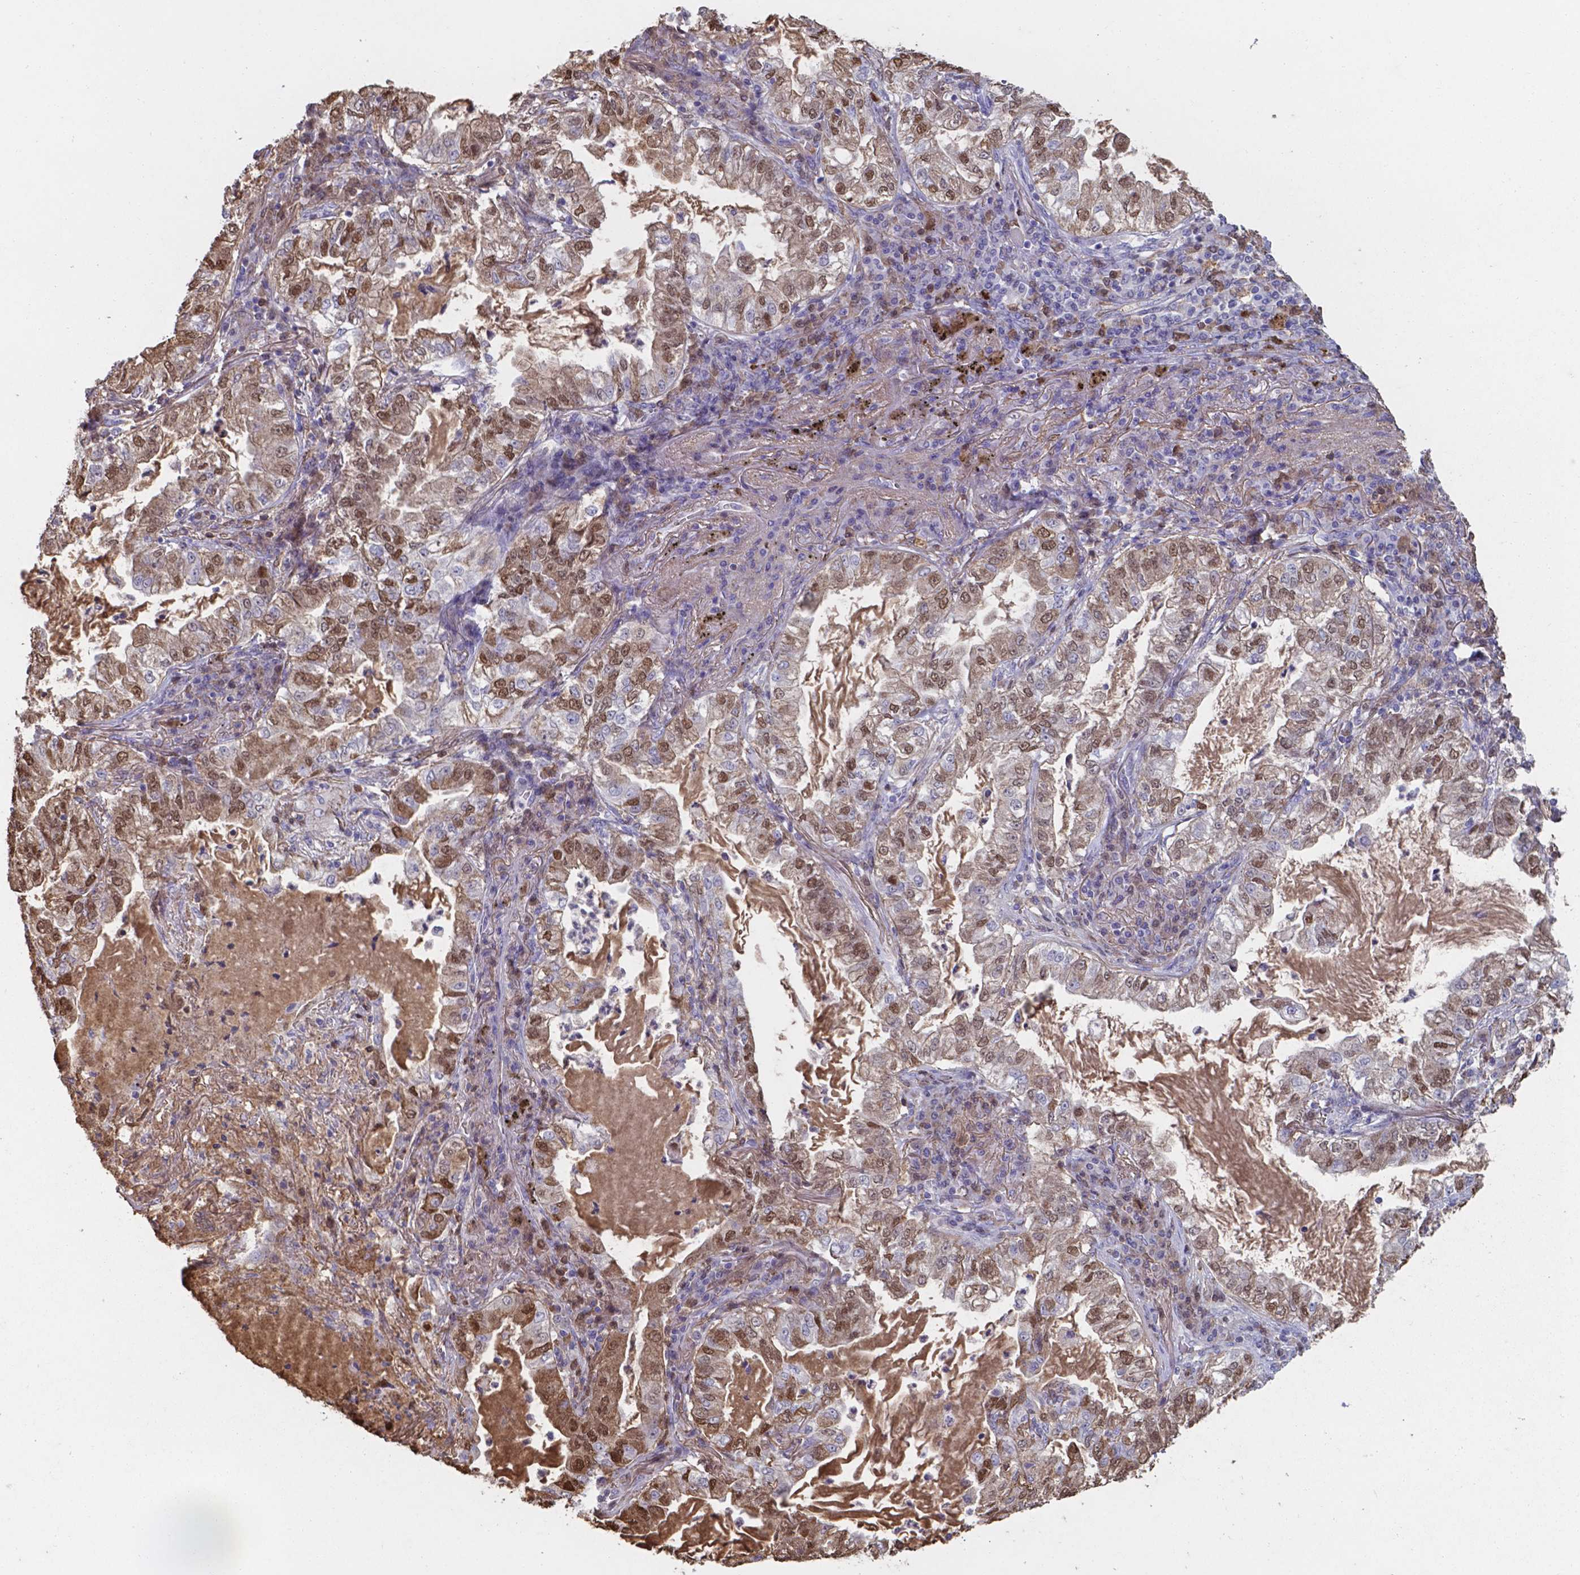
{"staining": {"intensity": "moderate", "quantity": ">75%", "location": "cytoplasmic/membranous,nuclear"}, "tissue": "lung cancer", "cell_type": "Tumor cells", "image_type": "cancer", "snomed": [{"axis": "morphology", "description": "Adenocarcinoma, NOS"}, {"axis": "topography", "description": "Lung"}], "caption": "High-magnification brightfield microscopy of lung adenocarcinoma stained with DAB (3,3'-diaminobenzidine) (brown) and counterstained with hematoxylin (blue). tumor cells exhibit moderate cytoplasmic/membranous and nuclear expression is seen in approximately>75% of cells. The staining is performed using DAB brown chromogen to label protein expression. The nuclei are counter-stained blue using hematoxylin.", "gene": "SERPINA1", "patient": {"sex": "female", "age": 73}}